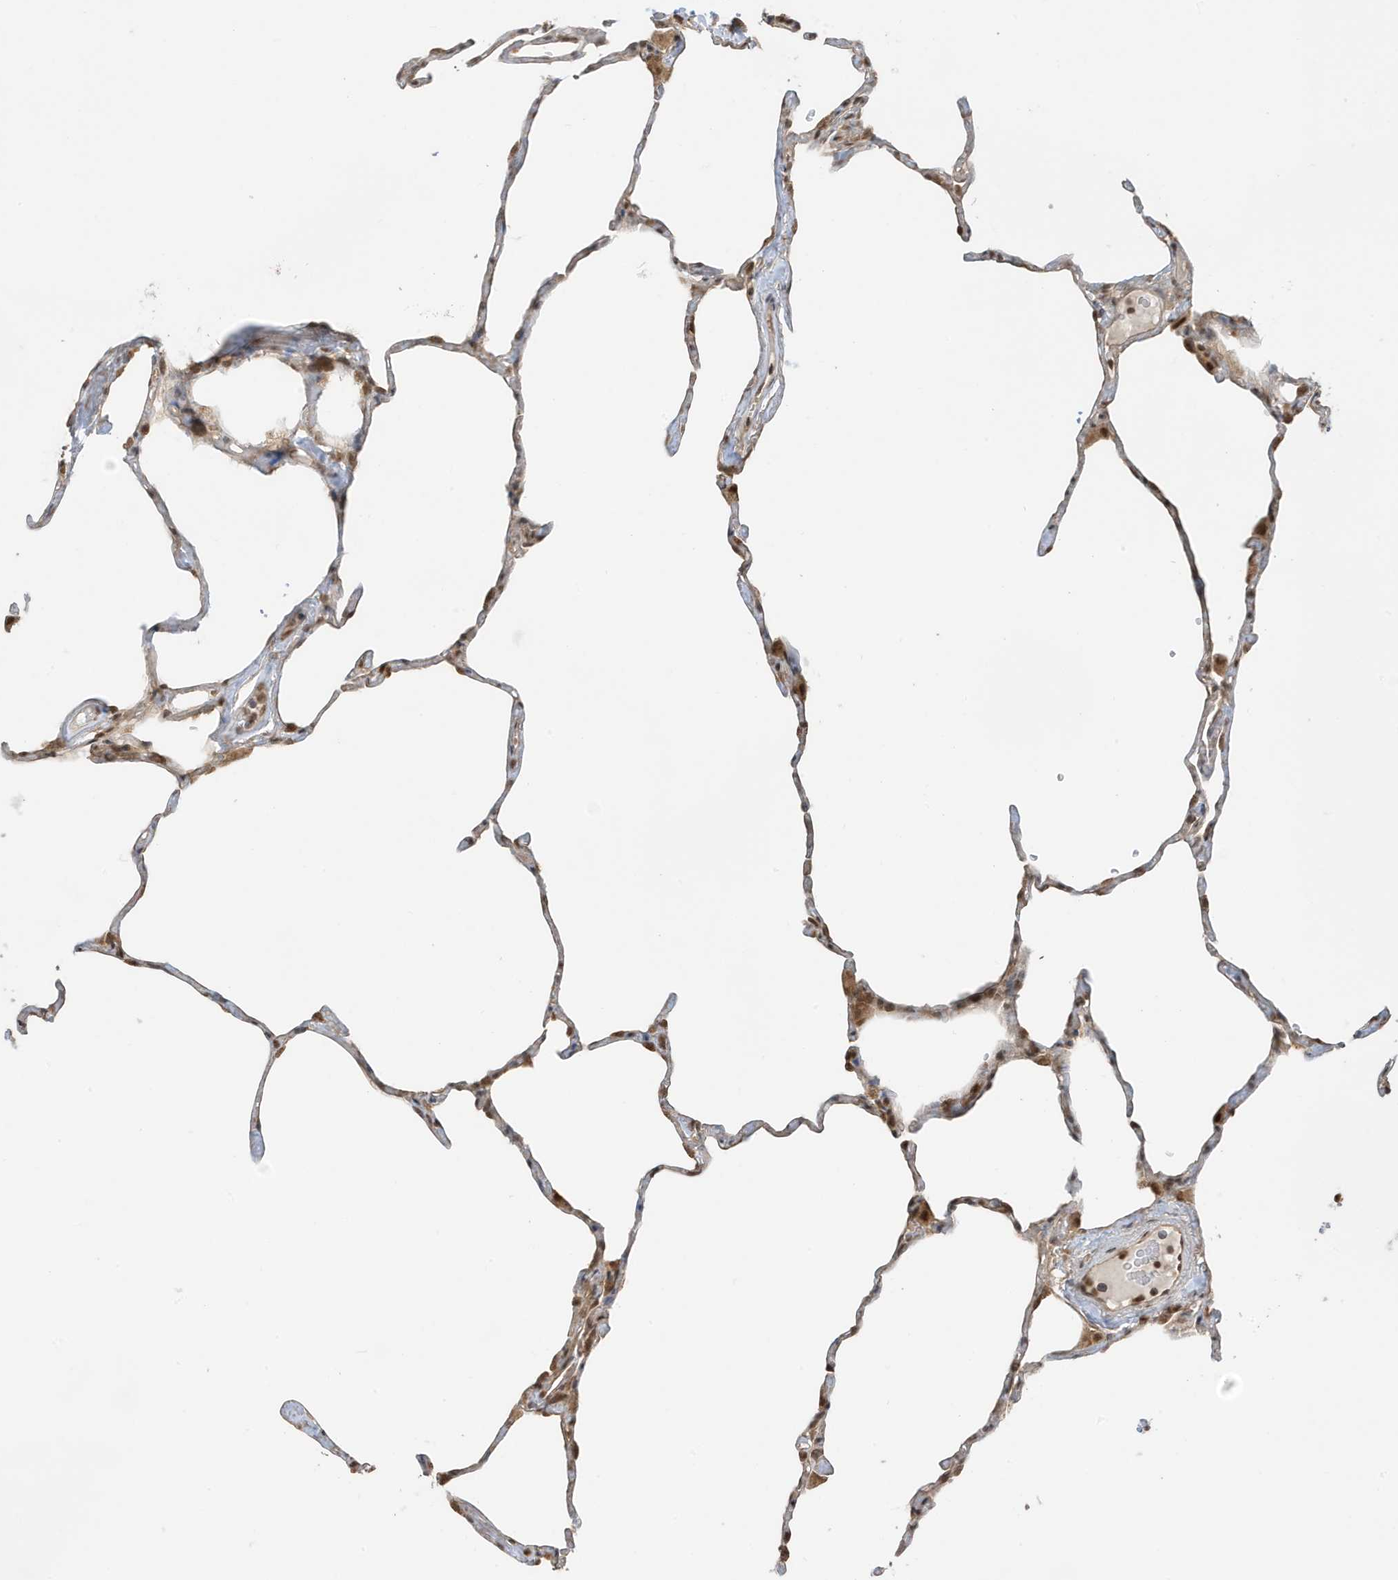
{"staining": {"intensity": "moderate", "quantity": "<25%", "location": "cytoplasmic/membranous,nuclear"}, "tissue": "lung", "cell_type": "Alveolar cells", "image_type": "normal", "snomed": [{"axis": "morphology", "description": "Normal tissue, NOS"}, {"axis": "topography", "description": "Lung"}], "caption": "Alveolar cells display low levels of moderate cytoplasmic/membranous,nuclear staining in about <25% of cells in benign lung. The protein is stained brown, and the nuclei are stained in blue (DAB (3,3'-diaminobenzidine) IHC with brightfield microscopy, high magnification).", "gene": "ZBTB41", "patient": {"sex": "male", "age": 65}}